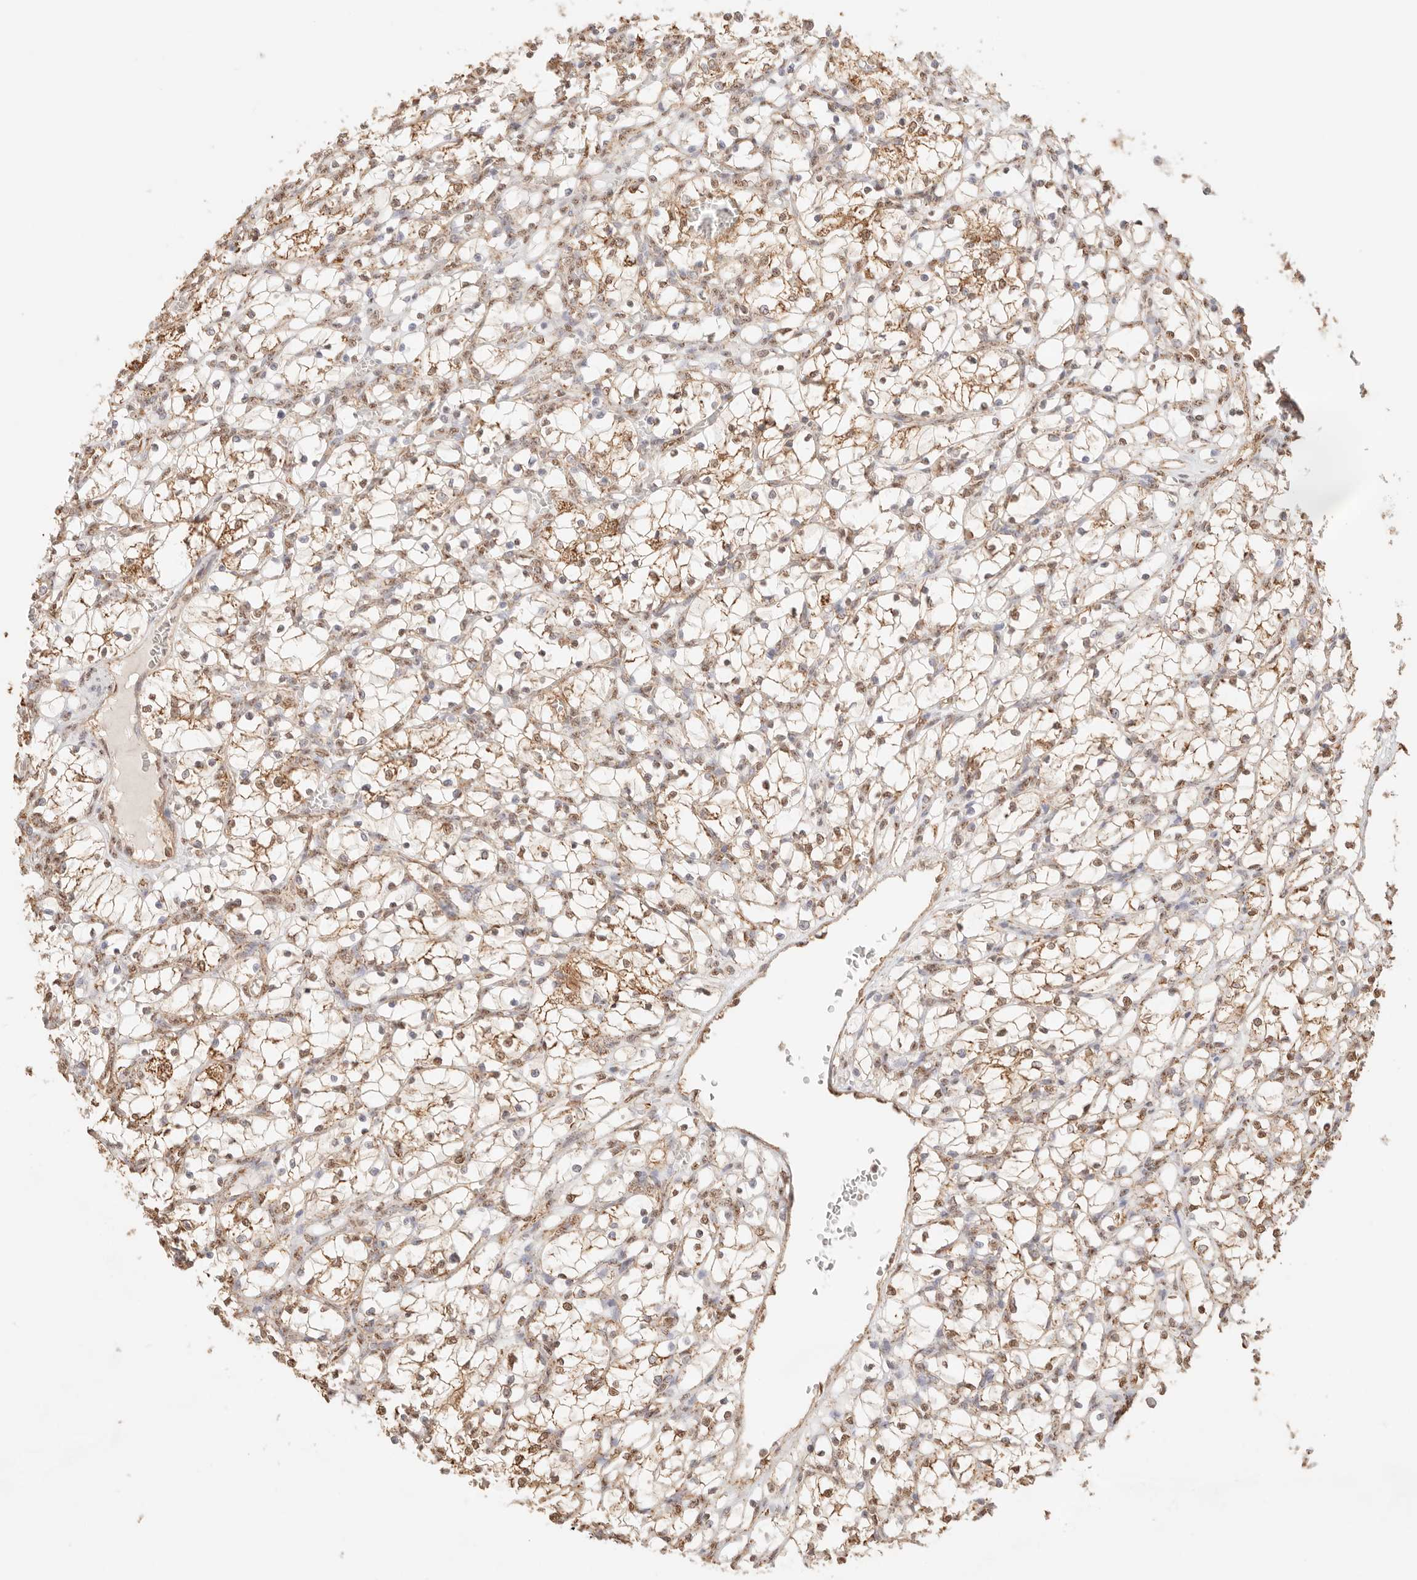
{"staining": {"intensity": "weak", "quantity": "25%-75%", "location": "cytoplasmic/membranous,nuclear"}, "tissue": "renal cancer", "cell_type": "Tumor cells", "image_type": "cancer", "snomed": [{"axis": "morphology", "description": "Adenocarcinoma, NOS"}, {"axis": "topography", "description": "Kidney"}], "caption": "Tumor cells display low levels of weak cytoplasmic/membranous and nuclear staining in approximately 25%-75% of cells in renal cancer.", "gene": "IL1R2", "patient": {"sex": "female", "age": 69}}